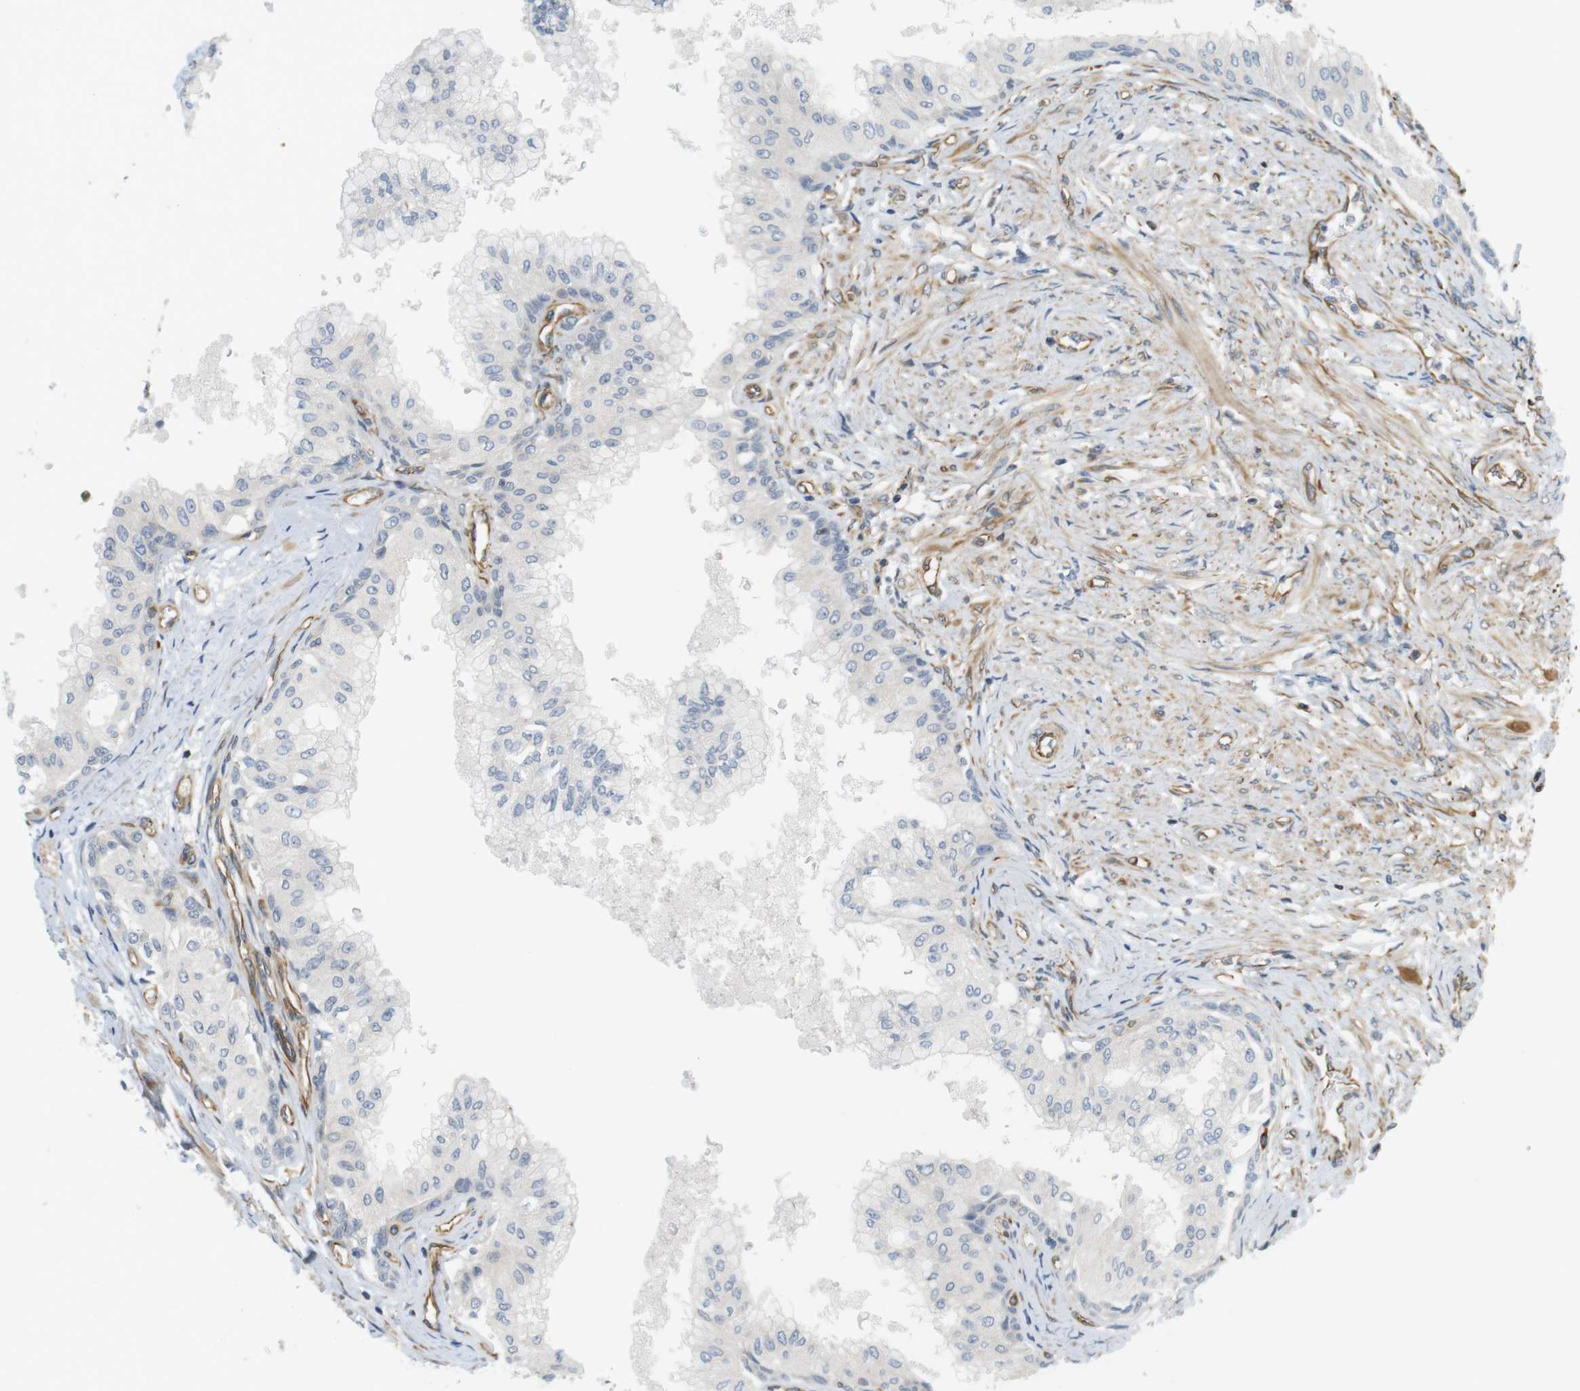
{"staining": {"intensity": "weak", "quantity": "<25%", "location": "cytoplasmic/membranous"}, "tissue": "prostate", "cell_type": "Glandular cells", "image_type": "normal", "snomed": [{"axis": "morphology", "description": "Normal tissue, NOS"}, {"axis": "topography", "description": "Prostate"}, {"axis": "topography", "description": "Seminal veicle"}], "caption": "There is no significant positivity in glandular cells of prostate. (DAB IHC with hematoxylin counter stain).", "gene": "CYTH3", "patient": {"sex": "male", "age": 60}}